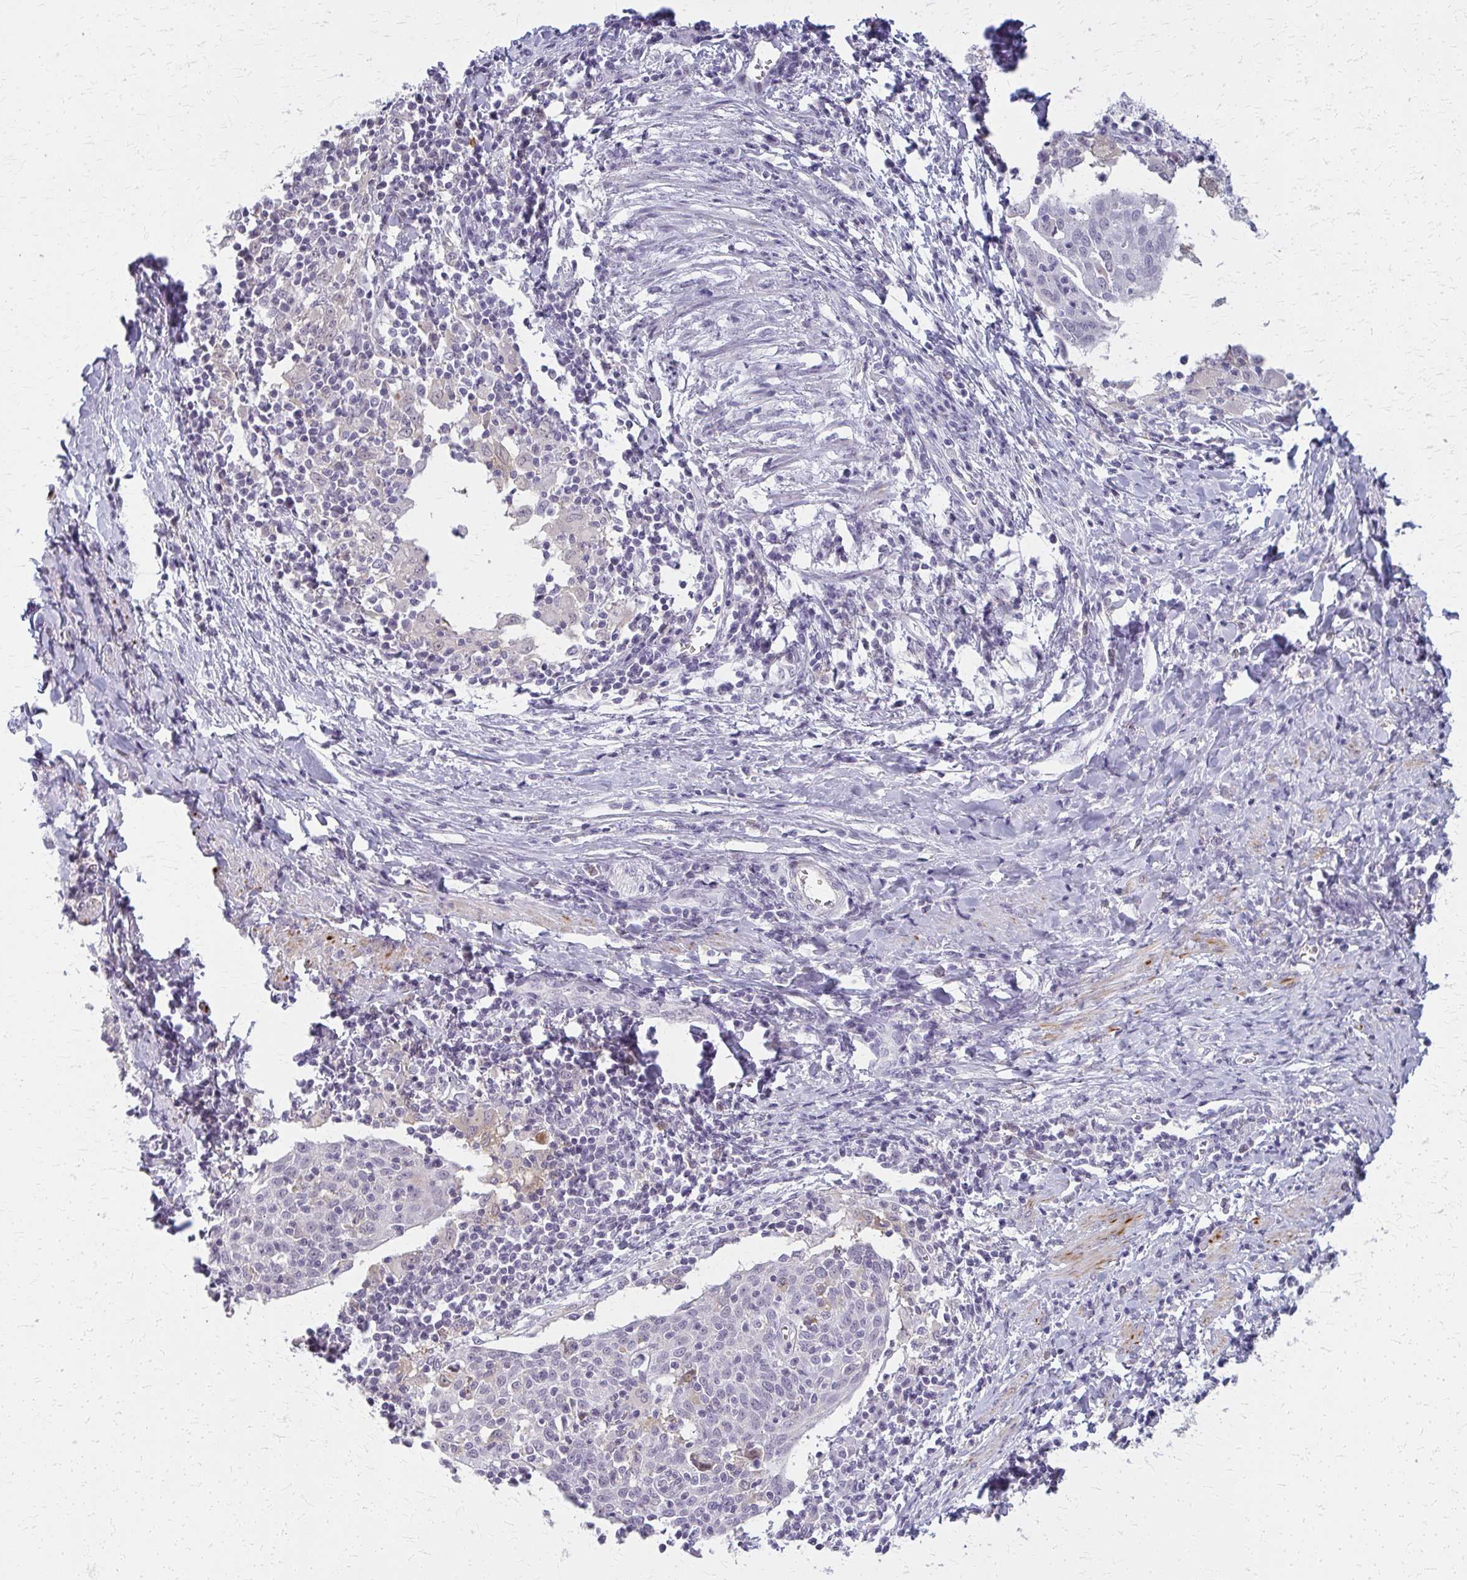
{"staining": {"intensity": "negative", "quantity": "none", "location": "none"}, "tissue": "cervical cancer", "cell_type": "Tumor cells", "image_type": "cancer", "snomed": [{"axis": "morphology", "description": "Squamous cell carcinoma, NOS"}, {"axis": "topography", "description": "Cervix"}], "caption": "Immunohistochemistry (IHC) micrograph of neoplastic tissue: human cervical squamous cell carcinoma stained with DAB displays no significant protein positivity in tumor cells.", "gene": "CASQ2", "patient": {"sex": "female", "age": 52}}